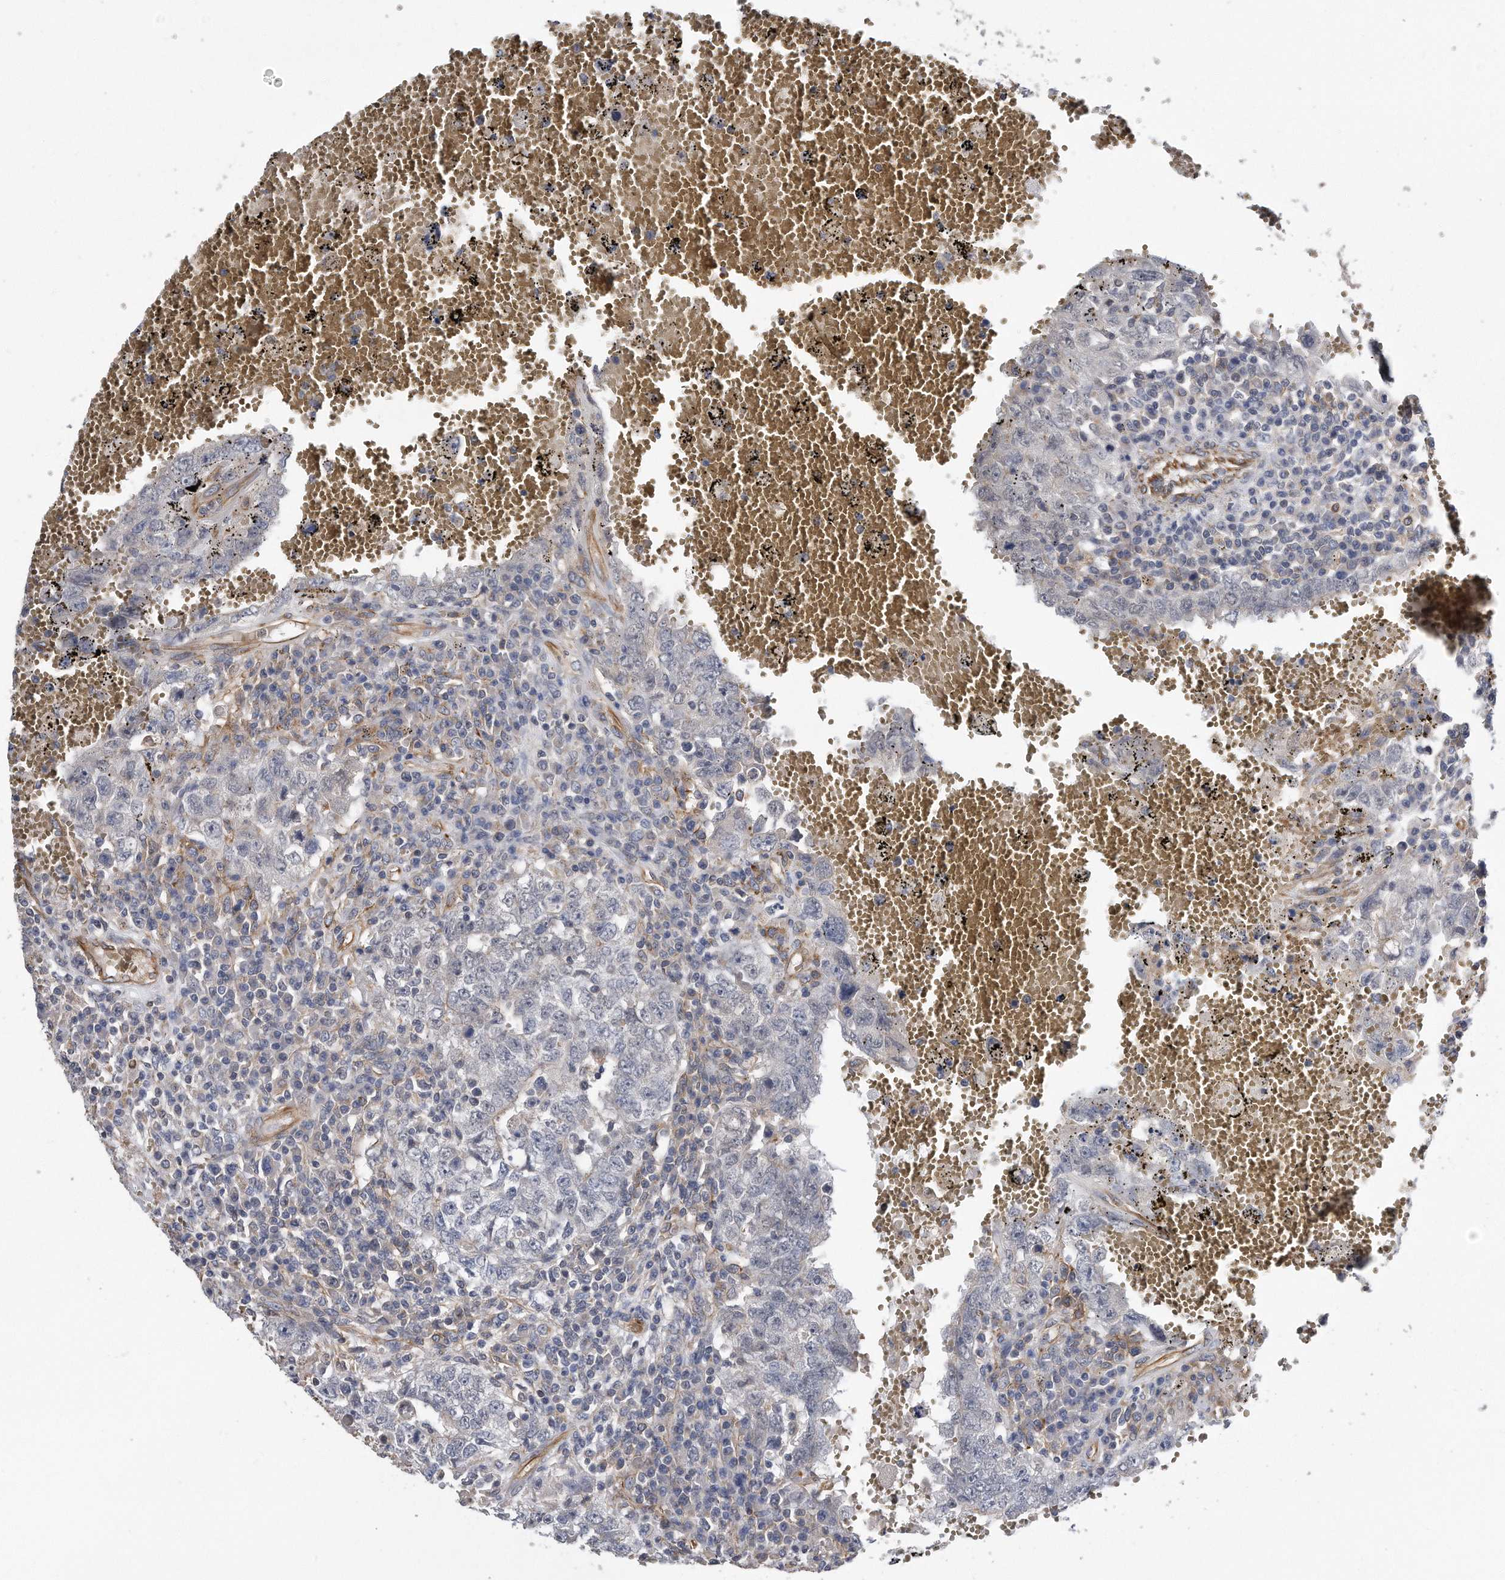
{"staining": {"intensity": "negative", "quantity": "none", "location": "none"}, "tissue": "testis cancer", "cell_type": "Tumor cells", "image_type": "cancer", "snomed": [{"axis": "morphology", "description": "Carcinoma, Embryonal, NOS"}, {"axis": "topography", "description": "Testis"}], "caption": "Testis cancer (embryonal carcinoma) stained for a protein using immunohistochemistry (IHC) displays no positivity tumor cells.", "gene": "GPC1", "patient": {"sex": "male", "age": 26}}